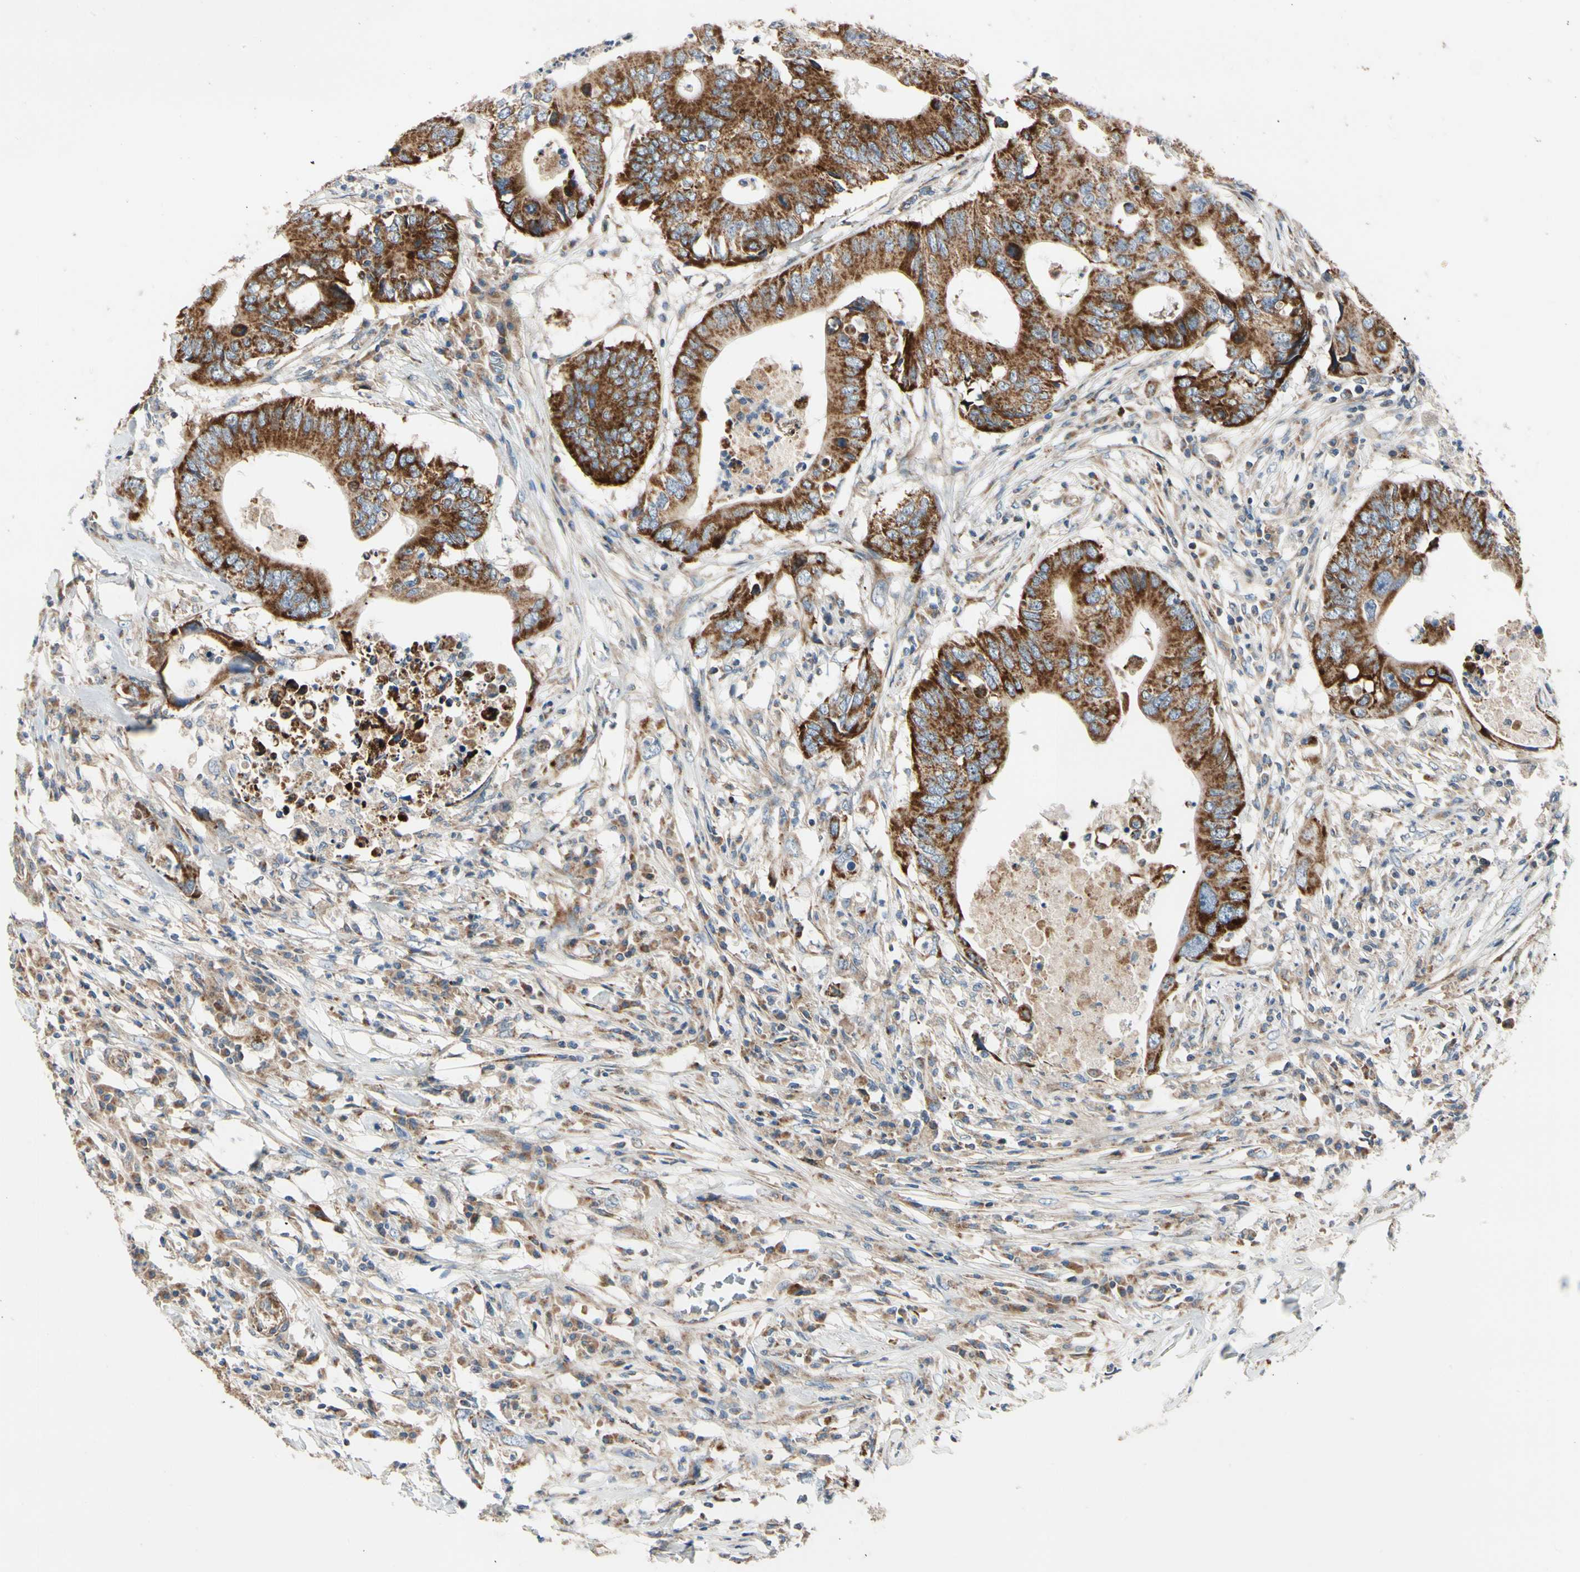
{"staining": {"intensity": "moderate", "quantity": ">75%", "location": "cytoplasmic/membranous"}, "tissue": "colorectal cancer", "cell_type": "Tumor cells", "image_type": "cancer", "snomed": [{"axis": "morphology", "description": "Adenocarcinoma, NOS"}, {"axis": "topography", "description": "Colon"}], "caption": "High-magnification brightfield microscopy of adenocarcinoma (colorectal) stained with DAB (brown) and counterstained with hematoxylin (blue). tumor cells exhibit moderate cytoplasmic/membranous expression is appreciated in approximately>75% of cells.", "gene": "MRPL9", "patient": {"sex": "male", "age": 71}}